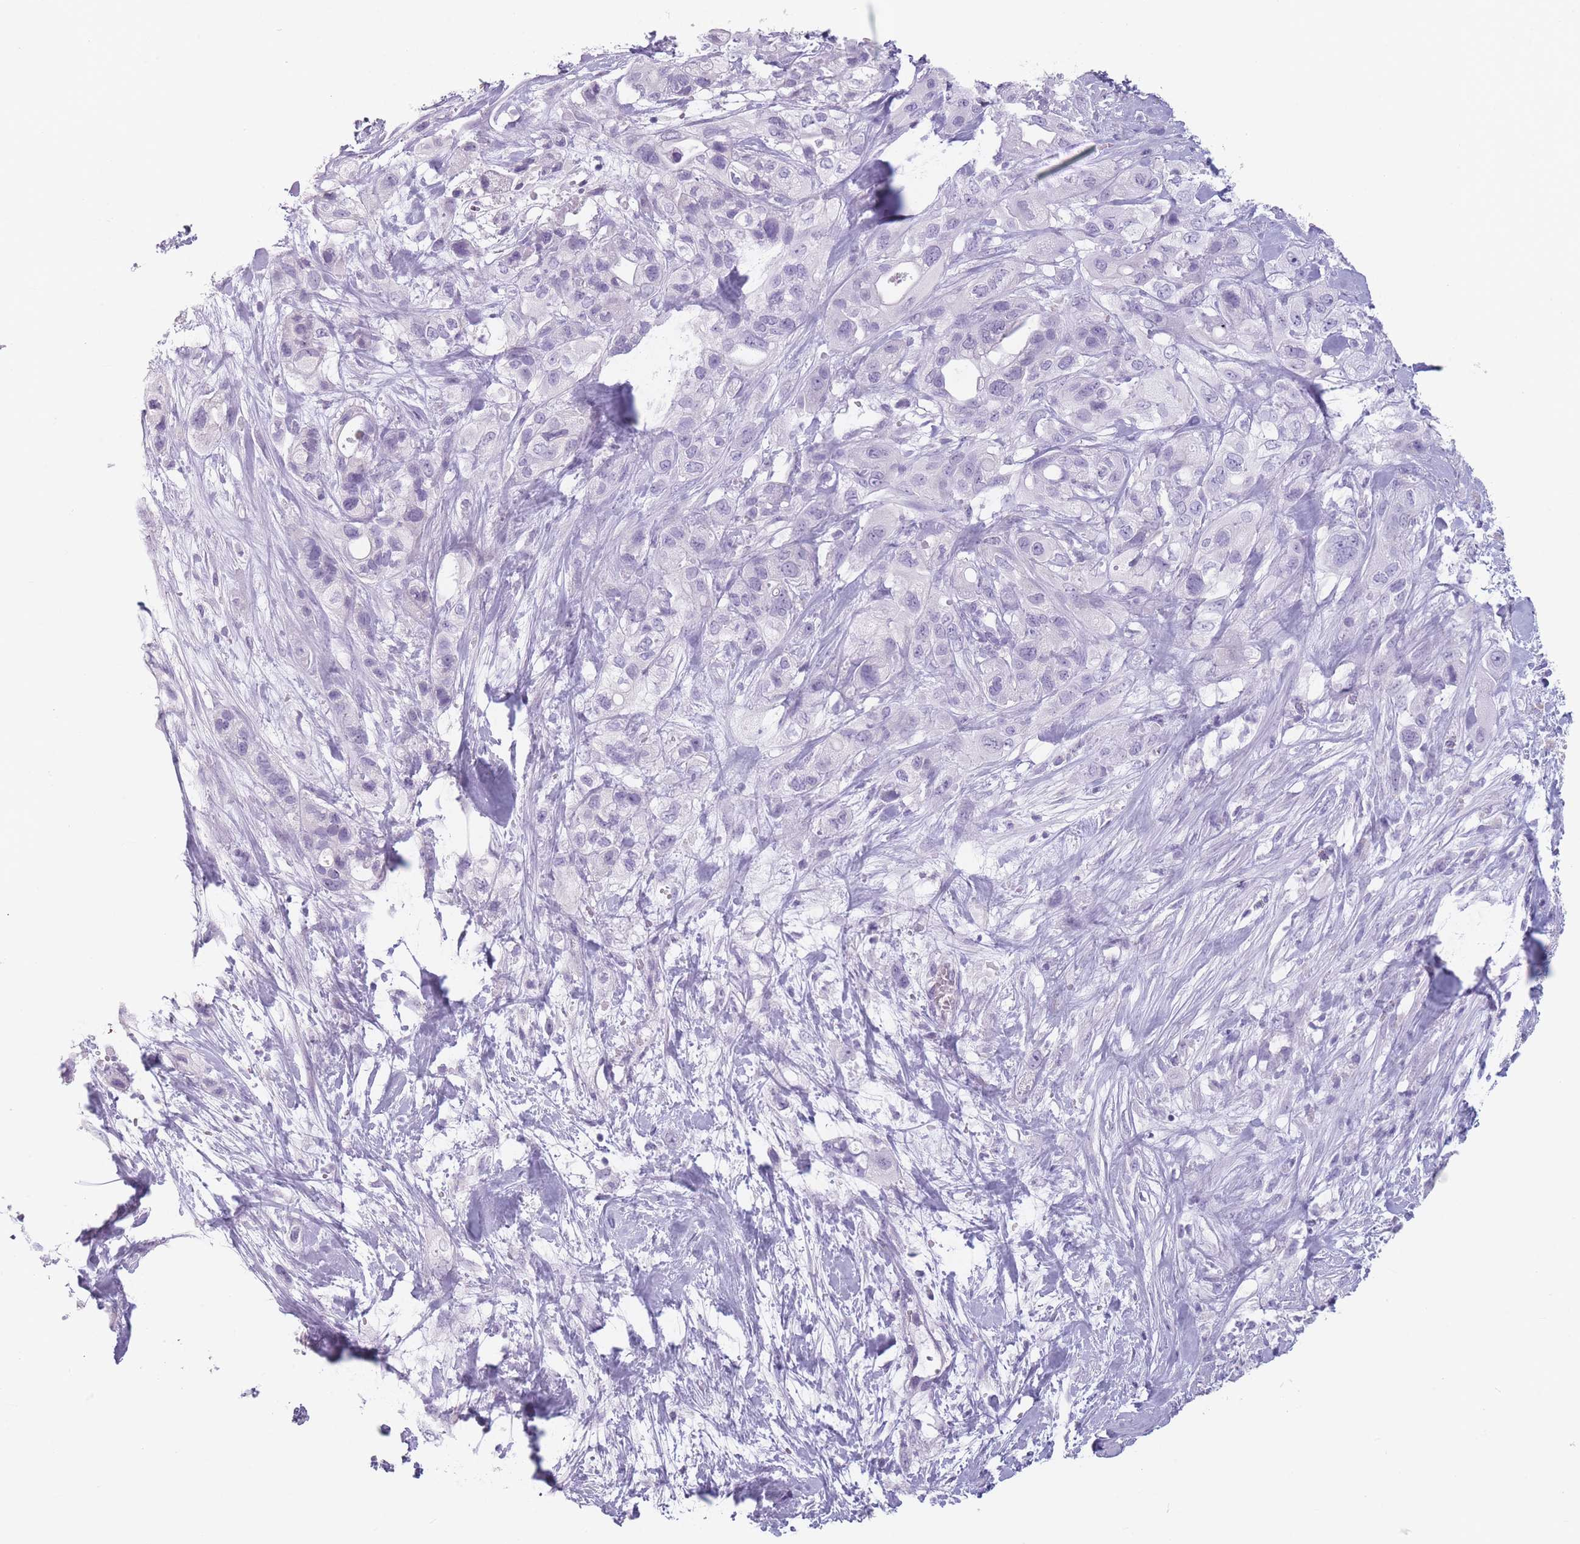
{"staining": {"intensity": "negative", "quantity": "none", "location": "none"}, "tissue": "pancreatic cancer", "cell_type": "Tumor cells", "image_type": "cancer", "snomed": [{"axis": "morphology", "description": "Adenocarcinoma, NOS"}, {"axis": "topography", "description": "Pancreas"}], "caption": "Tumor cells are negative for brown protein staining in adenocarcinoma (pancreatic).", "gene": "CCNO", "patient": {"sex": "male", "age": 44}}